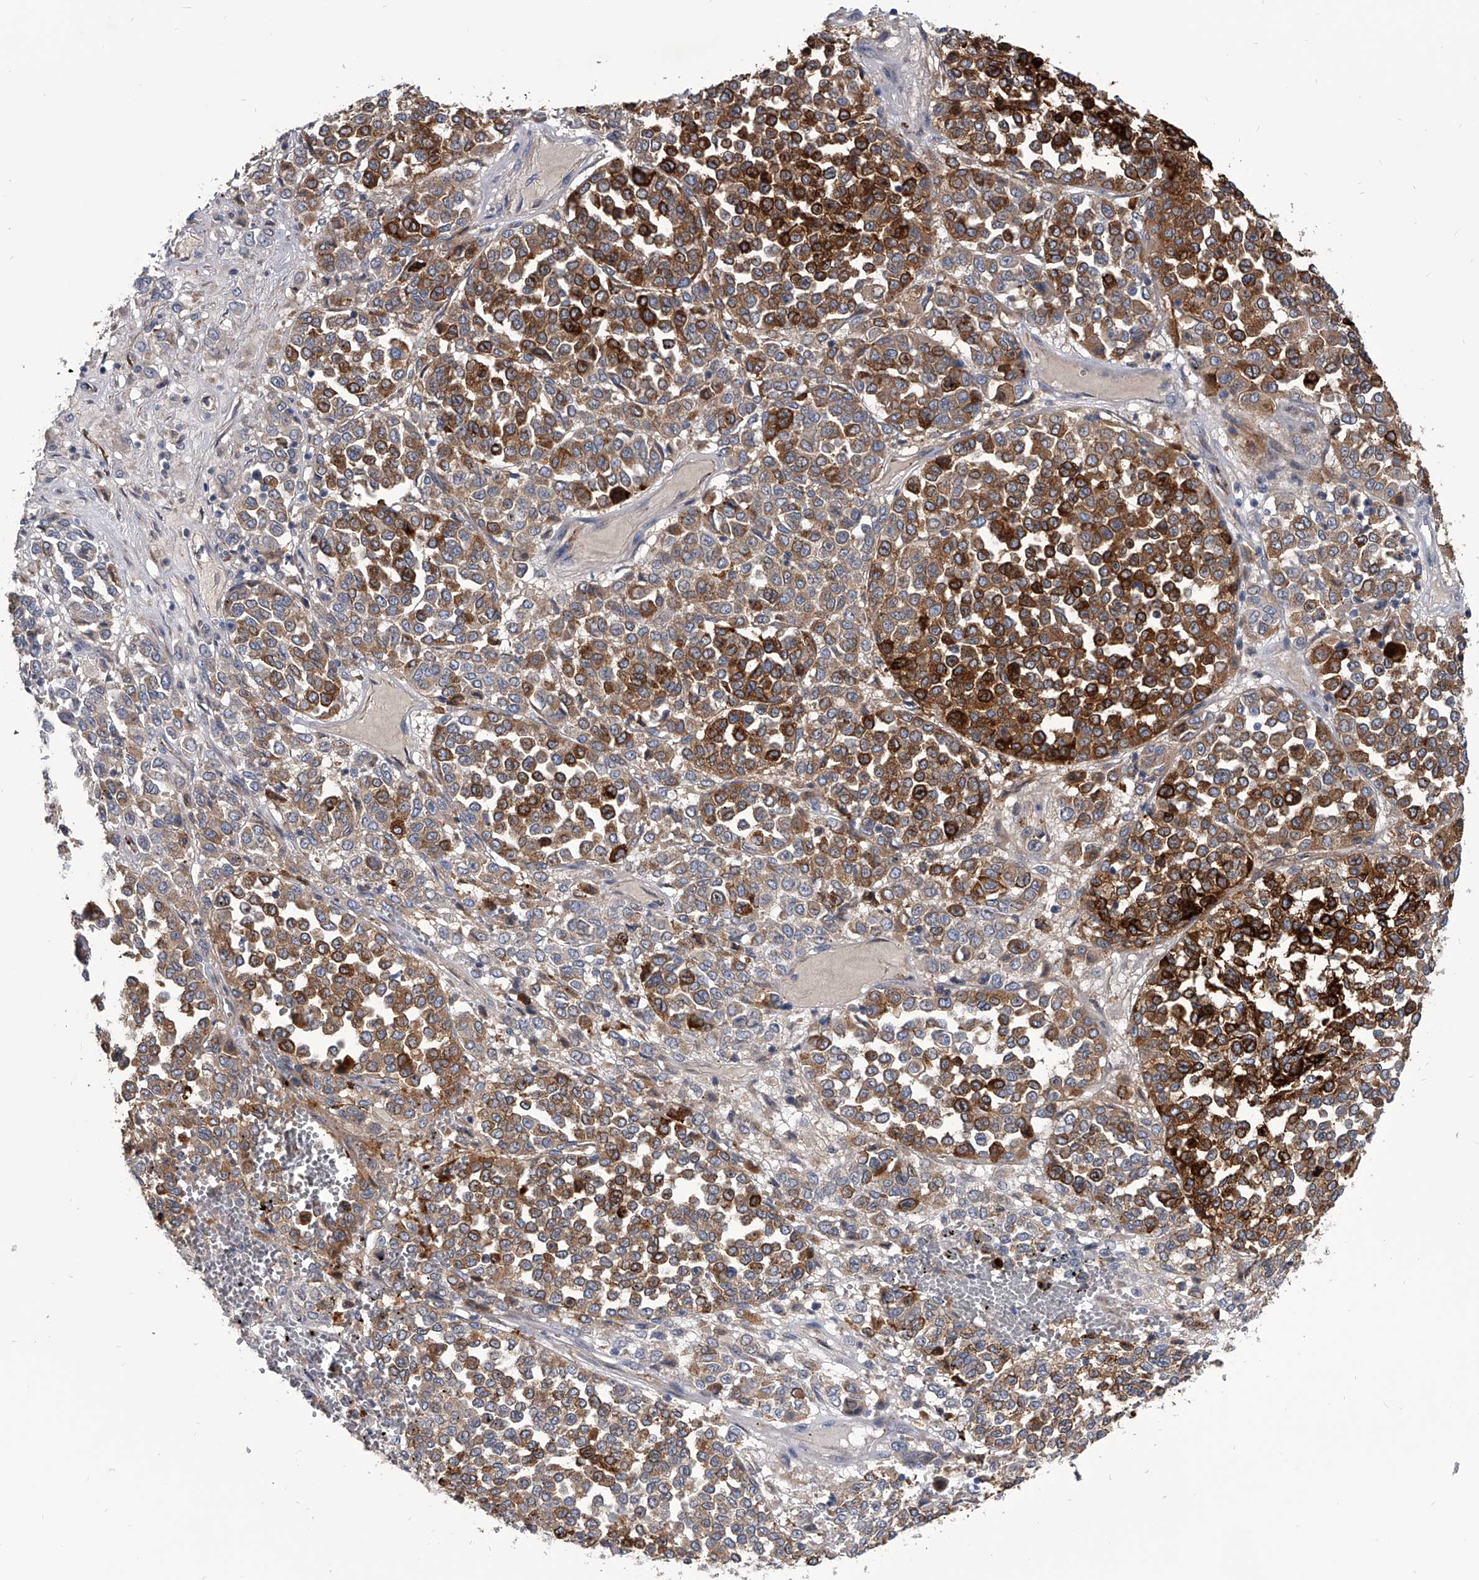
{"staining": {"intensity": "strong", "quantity": ">75%", "location": "cytoplasmic/membranous"}, "tissue": "melanoma", "cell_type": "Tumor cells", "image_type": "cancer", "snomed": [{"axis": "morphology", "description": "Malignant melanoma, Metastatic site"}, {"axis": "topography", "description": "Pancreas"}], "caption": "IHC histopathology image of neoplastic tissue: human malignant melanoma (metastatic site) stained using IHC reveals high levels of strong protein expression localized specifically in the cytoplasmic/membranous of tumor cells, appearing as a cytoplasmic/membranous brown color.", "gene": "SPP1", "patient": {"sex": "female", "age": 30}}